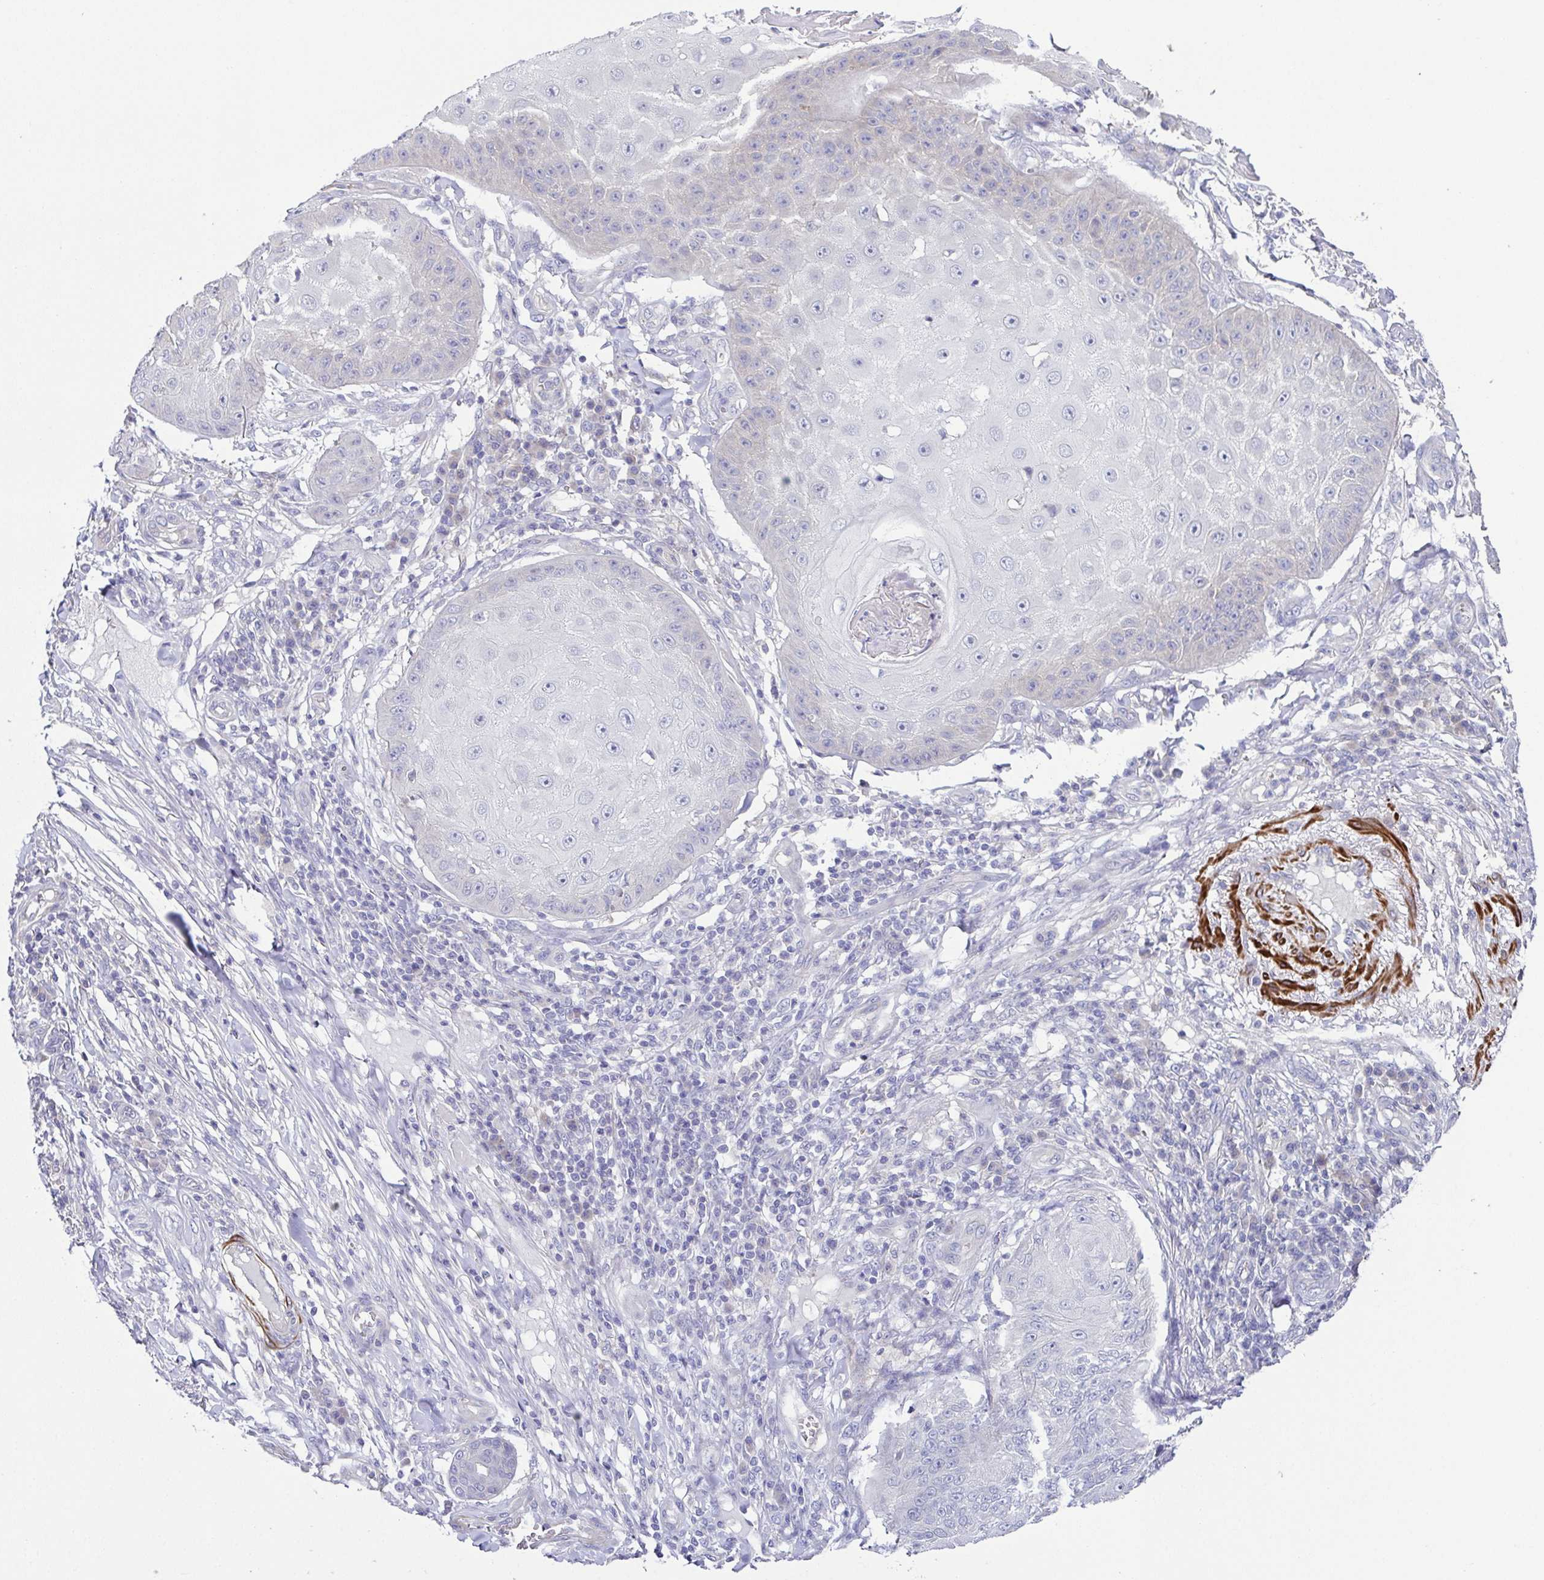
{"staining": {"intensity": "negative", "quantity": "none", "location": "none"}, "tissue": "skin cancer", "cell_type": "Tumor cells", "image_type": "cancer", "snomed": [{"axis": "morphology", "description": "Squamous cell carcinoma, NOS"}, {"axis": "topography", "description": "Skin"}], "caption": "The immunohistochemistry photomicrograph has no significant expression in tumor cells of skin cancer (squamous cell carcinoma) tissue.", "gene": "CFAP97D1", "patient": {"sex": "male", "age": 70}}